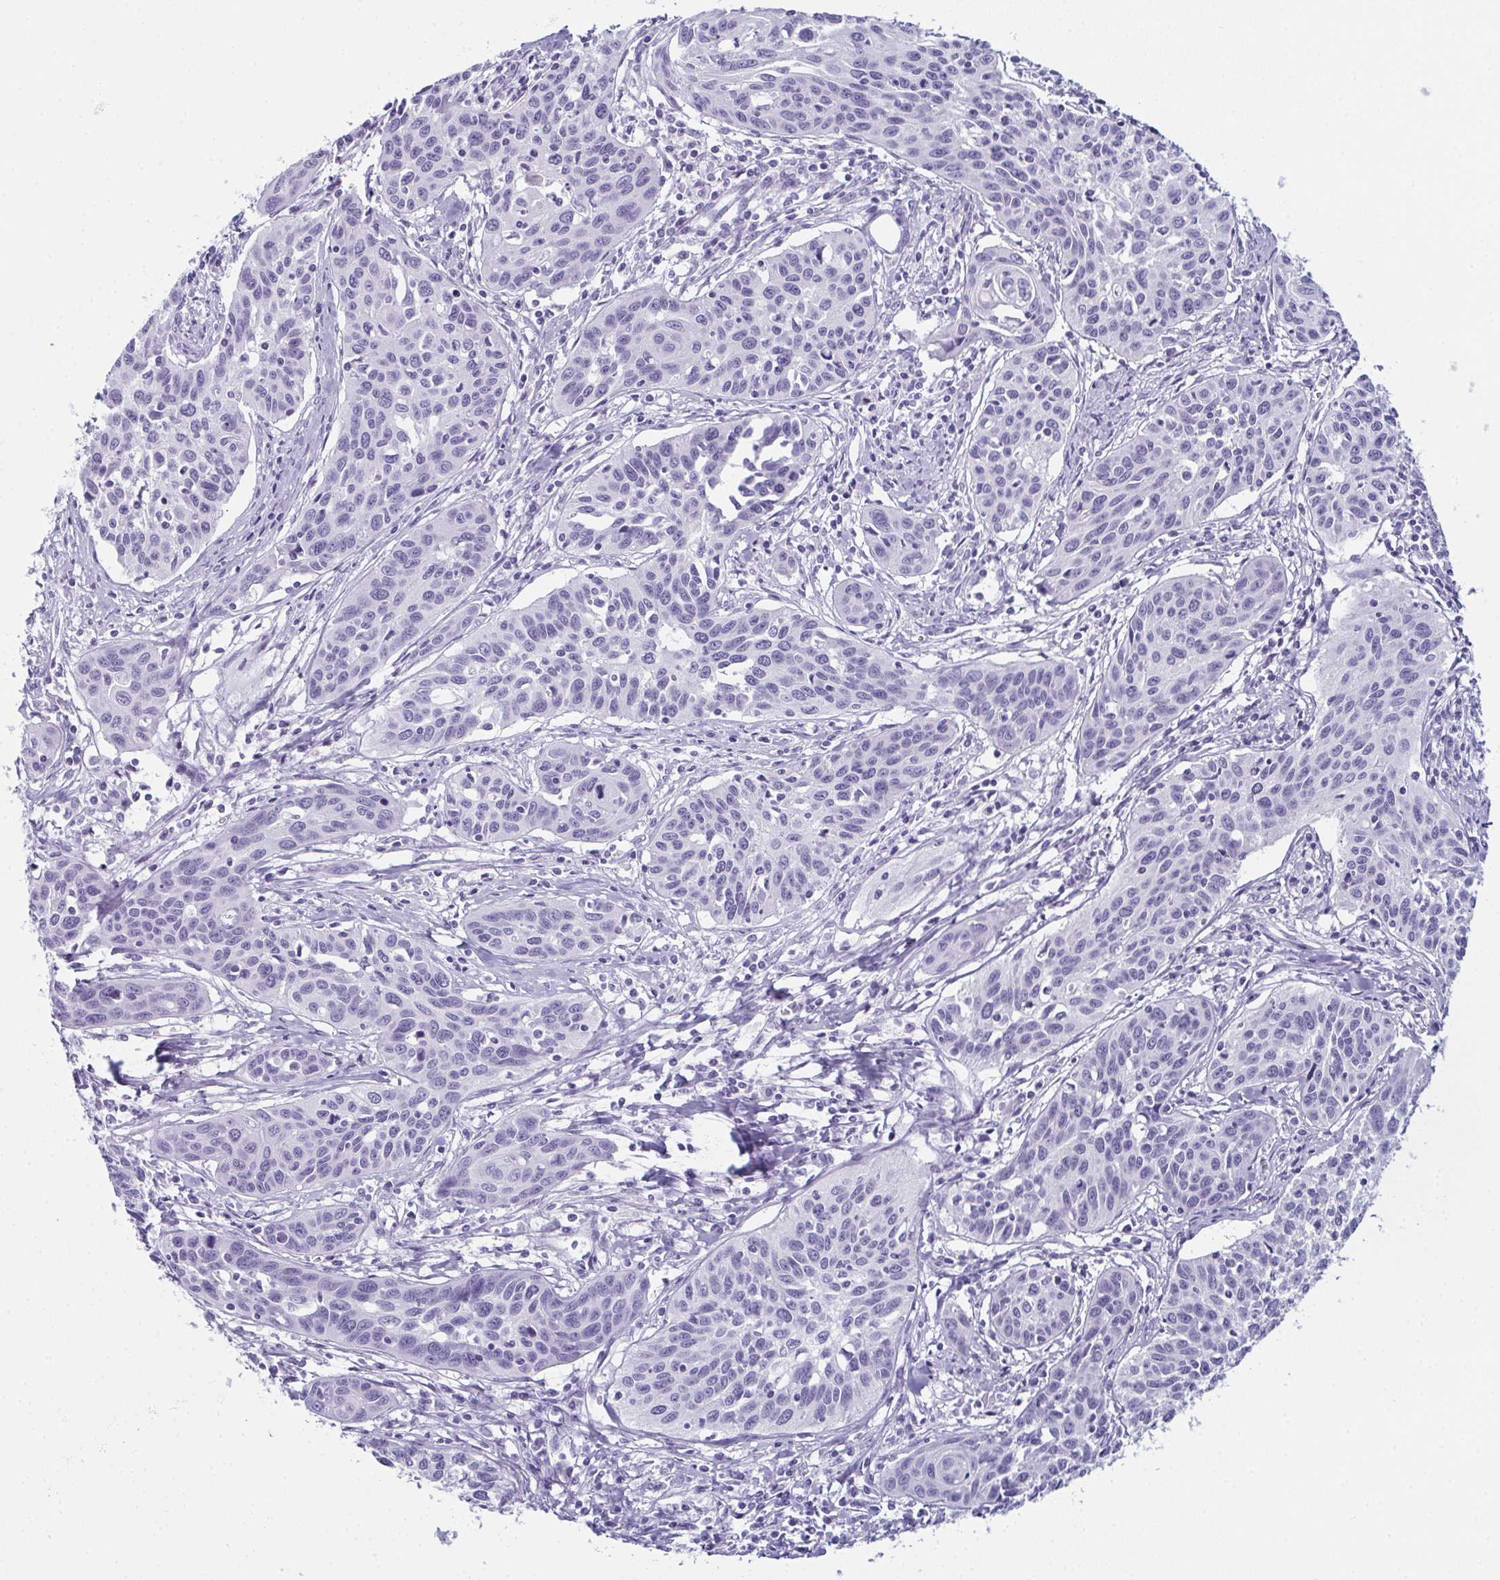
{"staining": {"intensity": "negative", "quantity": "none", "location": "none"}, "tissue": "cervical cancer", "cell_type": "Tumor cells", "image_type": "cancer", "snomed": [{"axis": "morphology", "description": "Squamous cell carcinoma, NOS"}, {"axis": "topography", "description": "Cervix"}], "caption": "An image of human cervical cancer is negative for staining in tumor cells.", "gene": "ENKUR", "patient": {"sex": "female", "age": 31}}